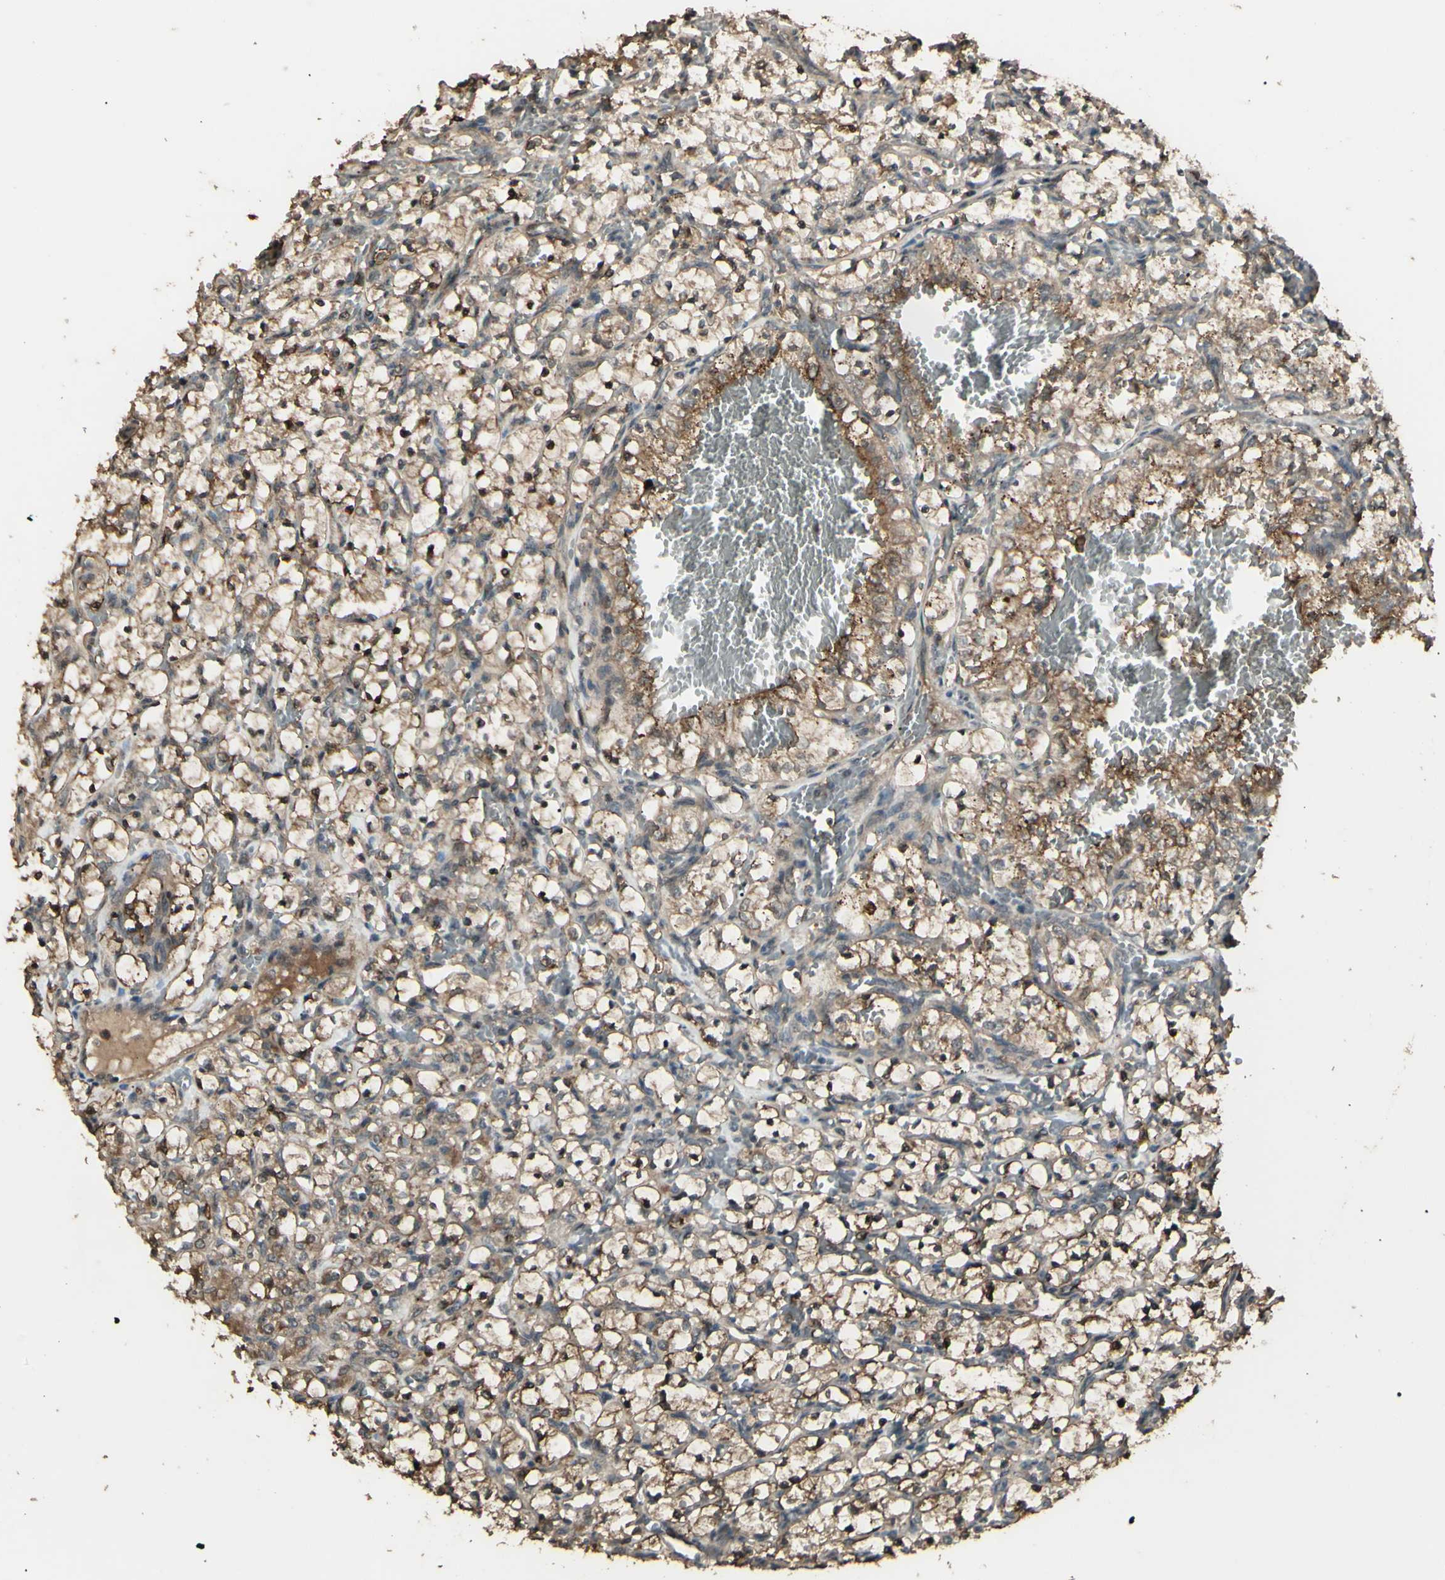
{"staining": {"intensity": "moderate", "quantity": ">75%", "location": "cytoplasmic/membranous,nuclear"}, "tissue": "renal cancer", "cell_type": "Tumor cells", "image_type": "cancer", "snomed": [{"axis": "morphology", "description": "Adenocarcinoma, NOS"}, {"axis": "topography", "description": "Kidney"}], "caption": "A high-resolution micrograph shows immunohistochemistry staining of renal cancer (adenocarcinoma), which shows moderate cytoplasmic/membranous and nuclear positivity in approximately >75% of tumor cells.", "gene": "GNAS", "patient": {"sex": "female", "age": 69}}